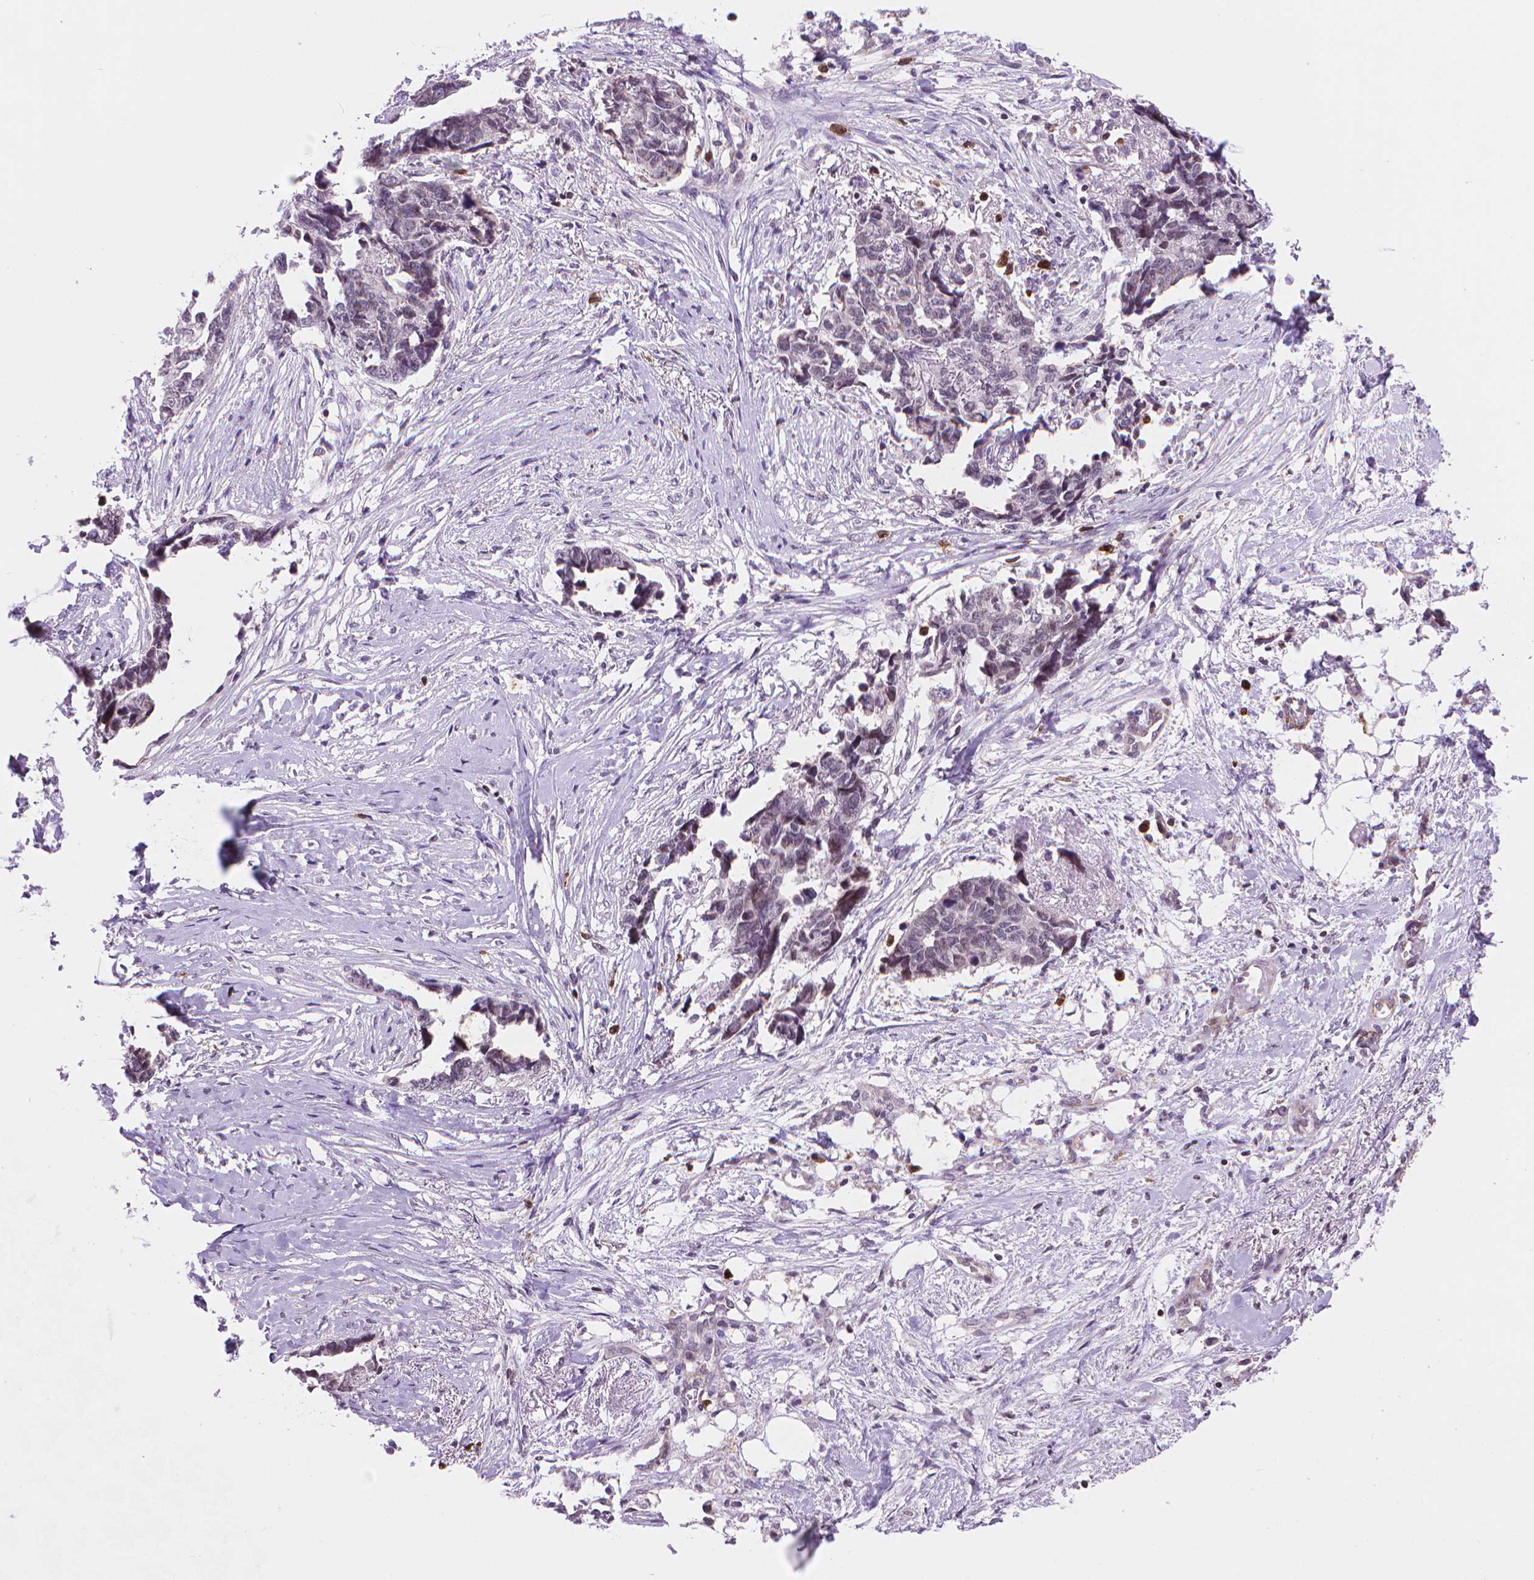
{"staining": {"intensity": "negative", "quantity": "none", "location": "none"}, "tissue": "ovarian cancer", "cell_type": "Tumor cells", "image_type": "cancer", "snomed": [{"axis": "morphology", "description": "Cystadenocarcinoma, serous, NOS"}, {"axis": "topography", "description": "Ovary"}], "caption": "High power microscopy micrograph of an immunohistochemistry histopathology image of ovarian cancer, revealing no significant expression in tumor cells. (Immunohistochemistry (ihc), brightfield microscopy, high magnification).", "gene": "TMEM184A", "patient": {"sex": "female", "age": 69}}